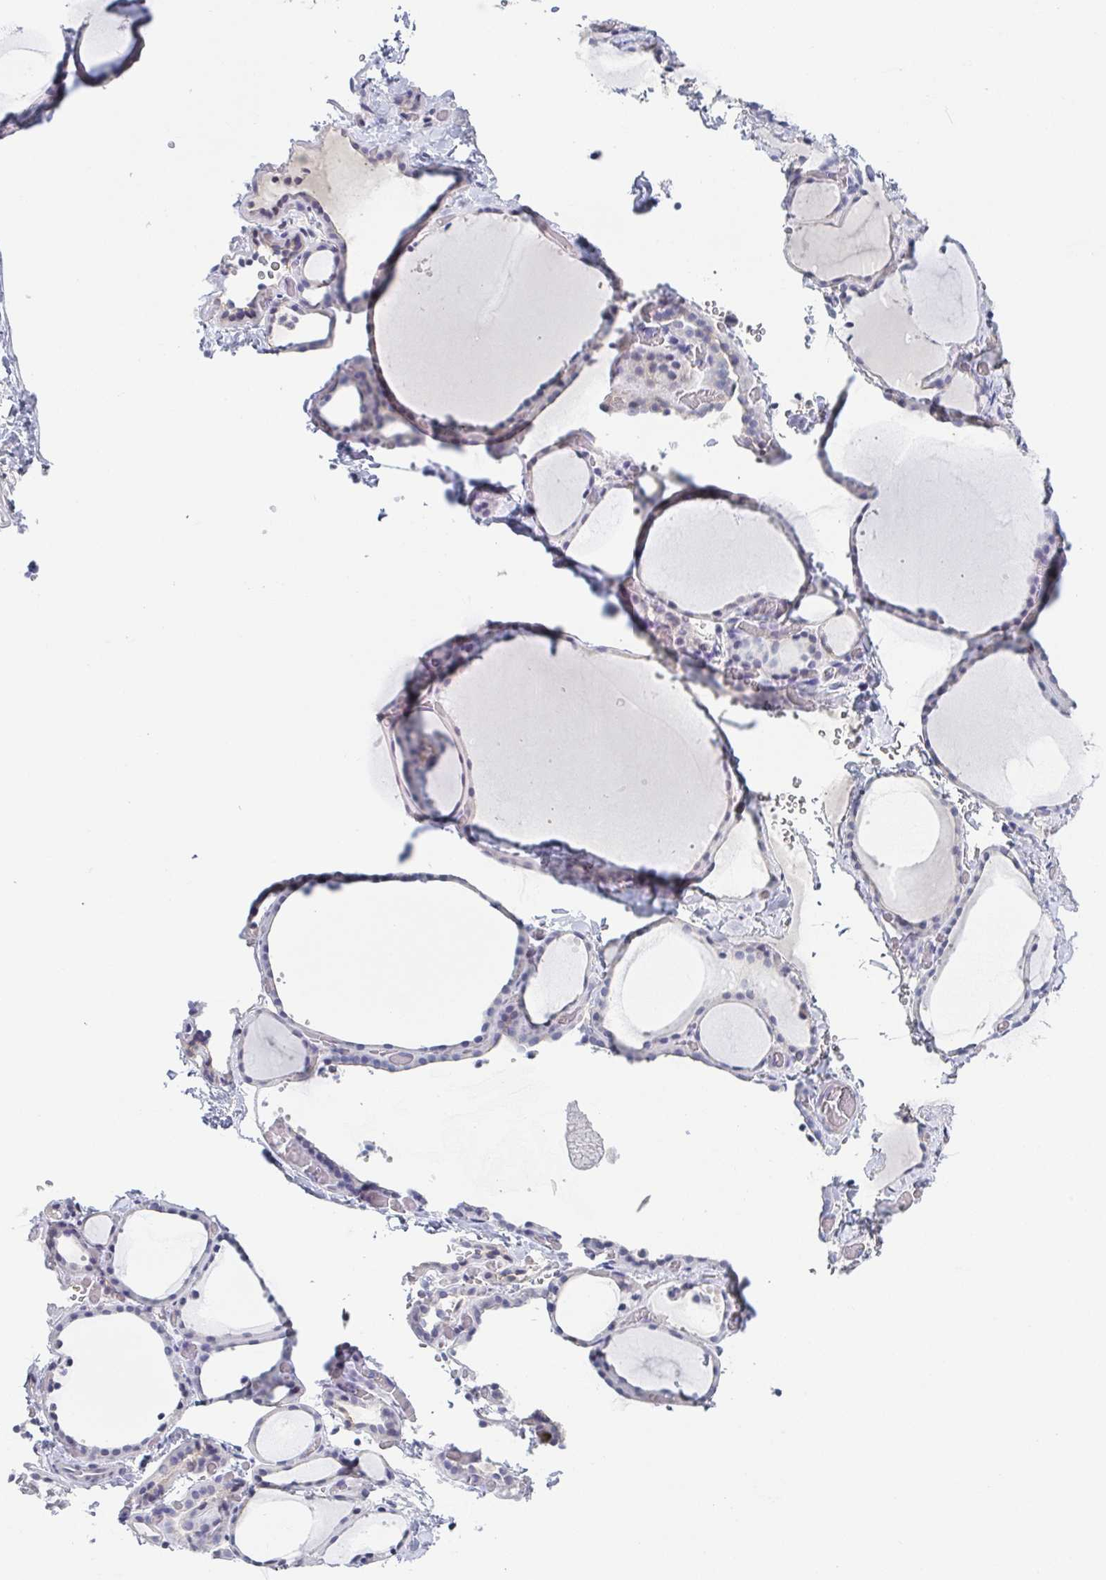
{"staining": {"intensity": "negative", "quantity": "none", "location": "none"}, "tissue": "thyroid gland", "cell_type": "Glandular cells", "image_type": "normal", "snomed": [{"axis": "morphology", "description": "Normal tissue, NOS"}, {"axis": "topography", "description": "Thyroid gland"}], "caption": "Immunohistochemistry (IHC) histopathology image of normal thyroid gland stained for a protein (brown), which shows no expression in glandular cells. (Immunohistochemistry, brightfield microscopy, high magnification).", "gene": "RHOV", "patient": {"sex": "female", "age": 36}}